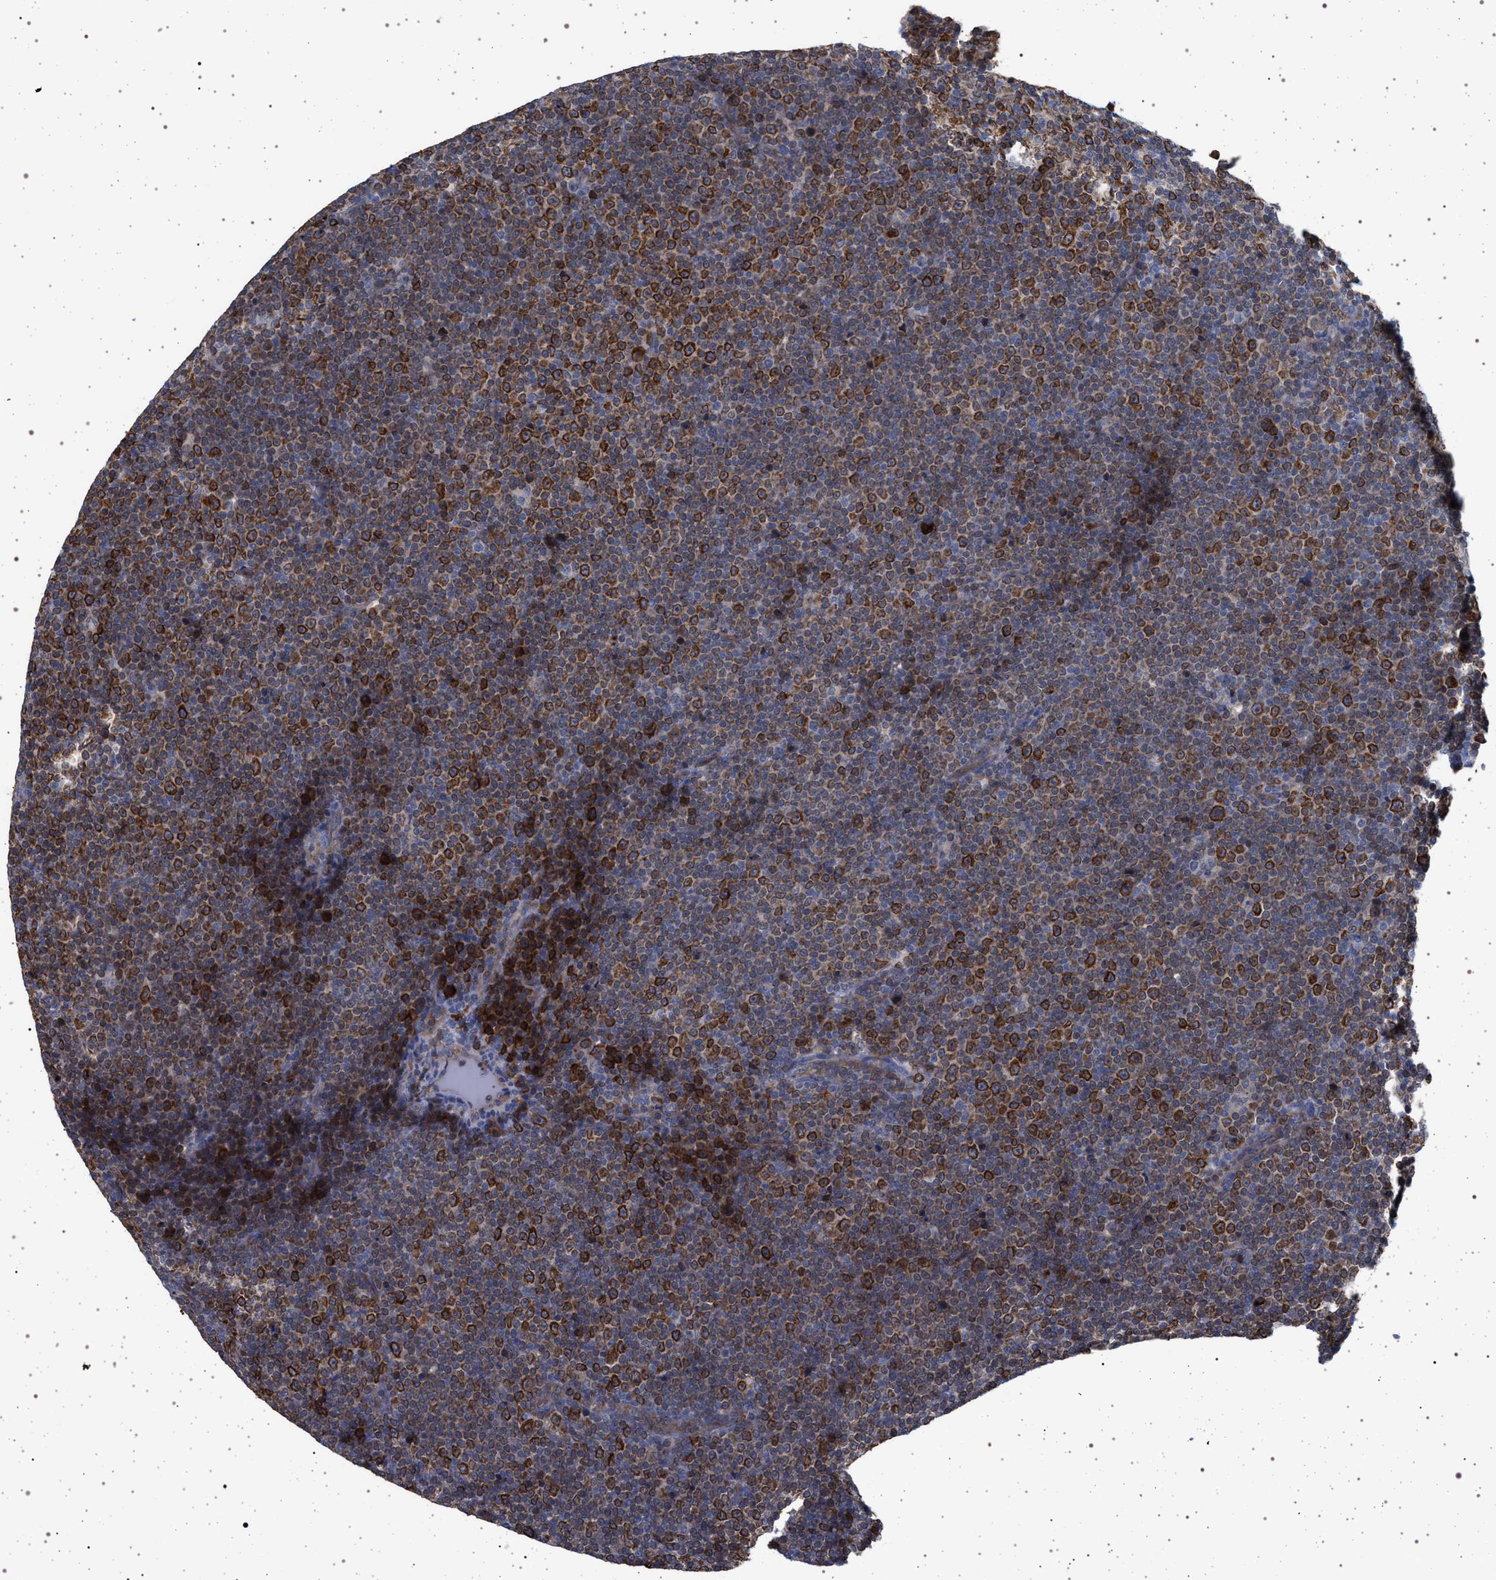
{"staining": {"intensity": "strong", "quantity": ">75%", "location": "nuclear"}, "tissue": "lymphoma", "cell_type": "Tumor cells", "image_type": "cancer", "snomed": [{"axis": "morphology", "description": "Malignant lymphoma, non-Hodgkin's type, Low grade"}, {"axis": "topography", "description": "Lymph node"}], "caption": "Immunohistochemistry (DAB (3,3'-diaminobenzidine)) staining of low-grade malignant lymphoma, non-Hodgkin's type reveals strong nuclear protein positivity in about >75% of tumor cells. Ihc stains the protein of interest in brown and the nuclei are stained blue.", "gene": "RBM48", "patient": {"sex": "female", "age": 67}}